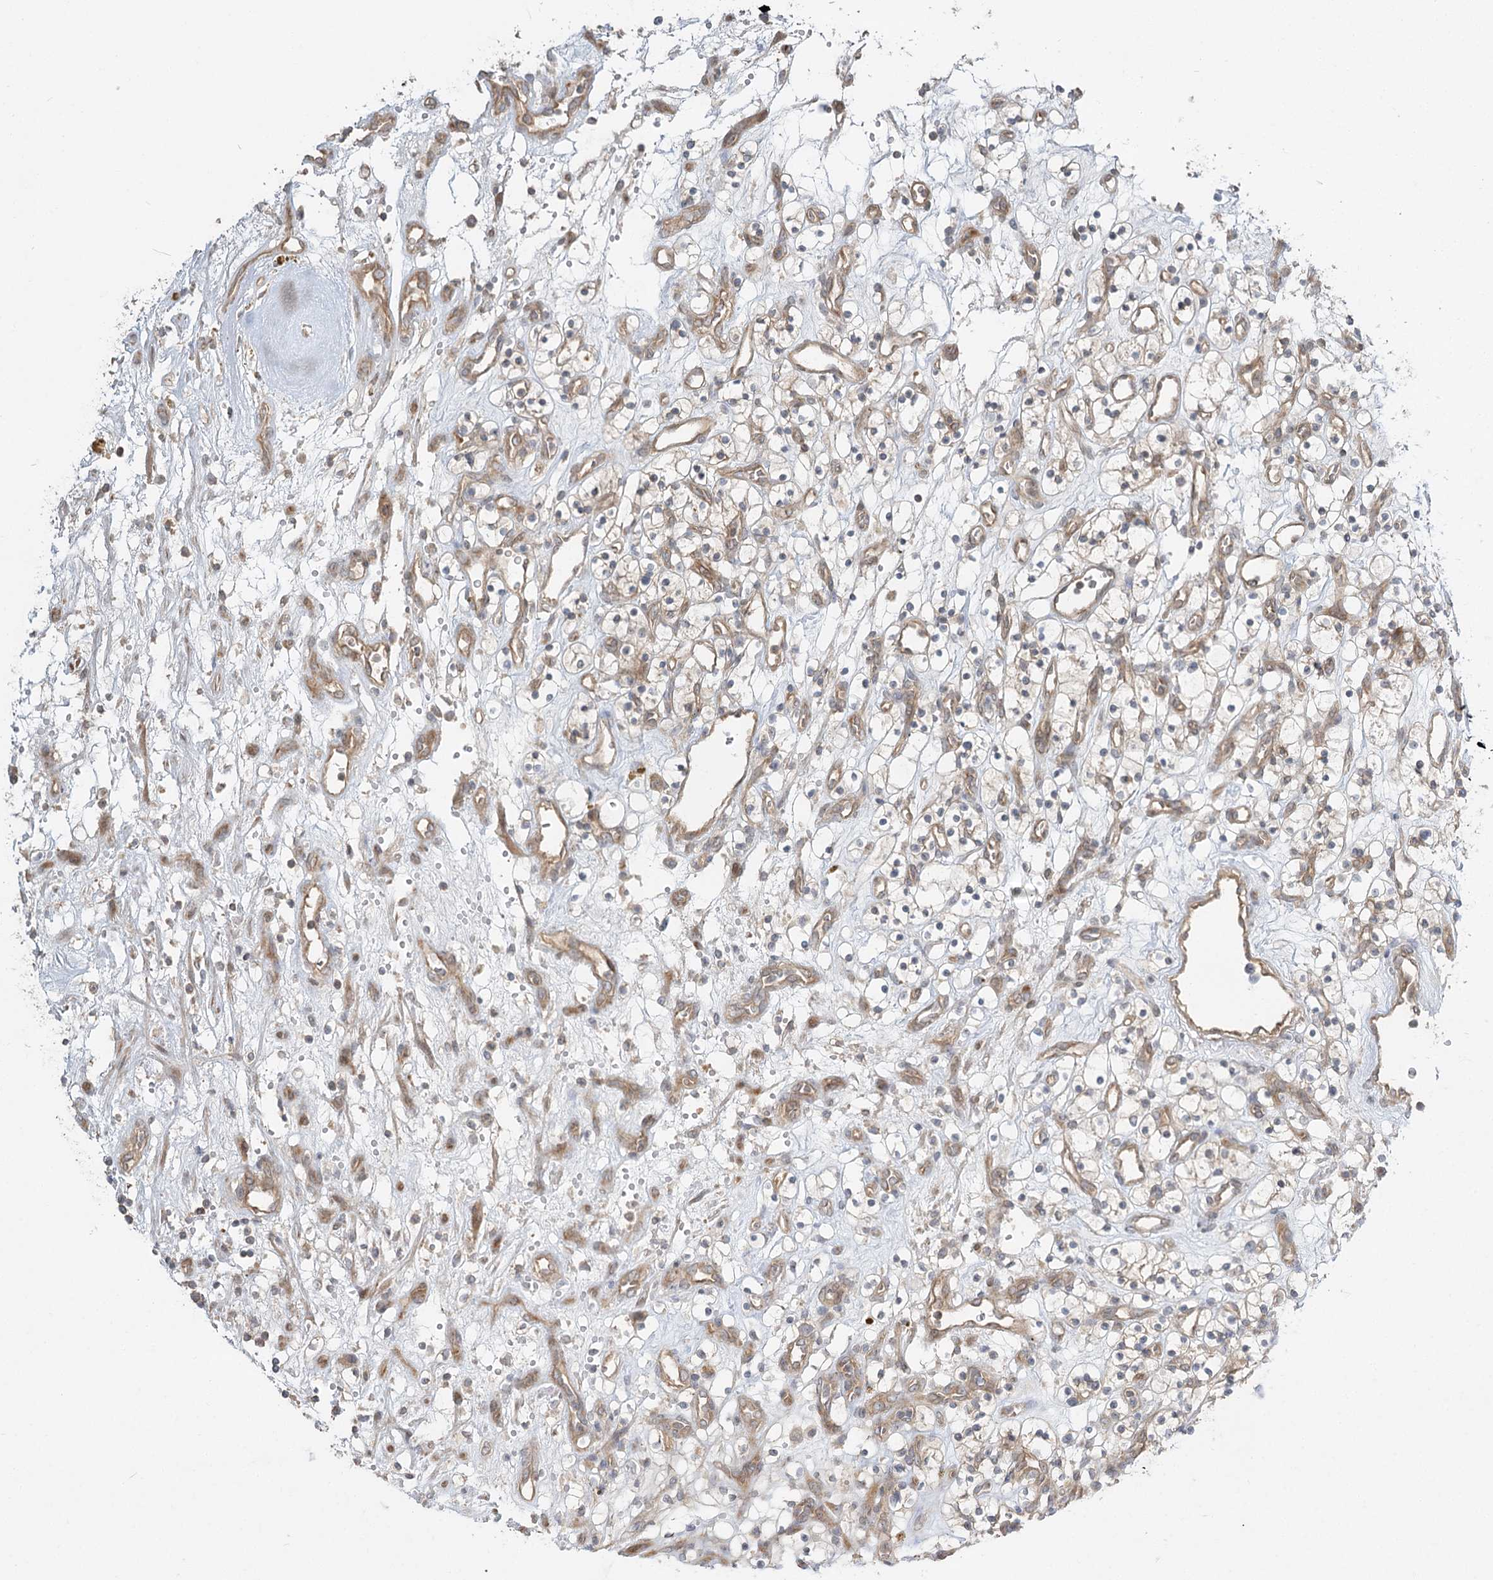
{"staining": {"intensity": "negative", "quantity": "none", "location": "none"}, "tissue": "renal cancer", "cell_type": "Tumor cells", "image_type": "cancer", "snomed": [{"axis": "morphology", "description": "Adenocarcinoma, NOS"}, {"axis": "topography", "description": "Kidney"}], "caption": "There is no significant expression in tumor cells of adenocarcinoma (renal).", "gene": "GUCY2C", "patient": {"sex": "female", "age": 57}}